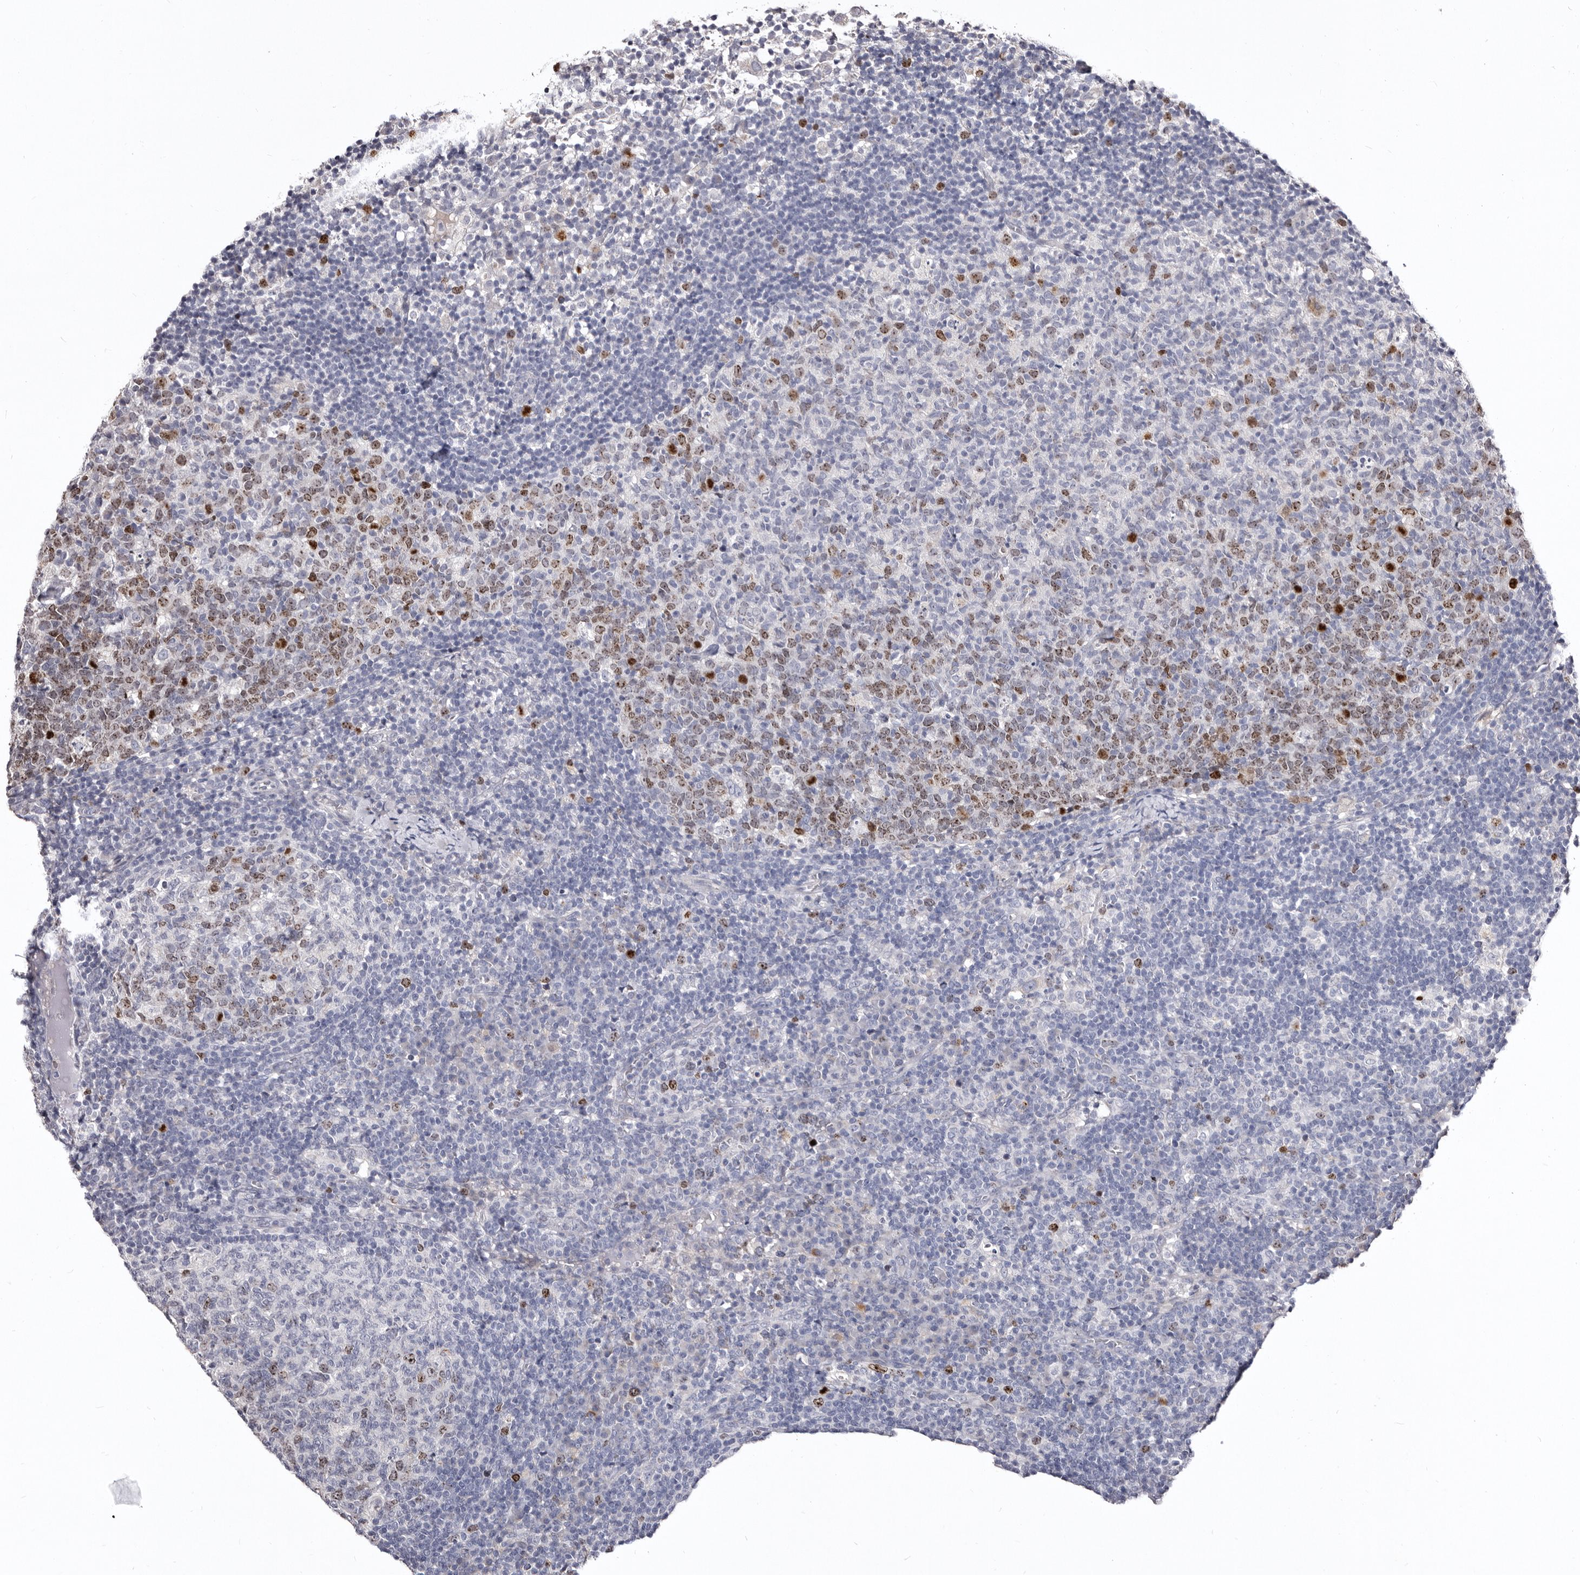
{"staining": {"intensity": "moderate", "quantity": "25%-75%", "location": "nuclear"}, "tissue": "lymph node", "cell_type": "Germinal center cells", "image_type": "normal", "snomed": [{"axis": "morphology", "description": "Normal tissue, NOS"}, {"axis": "morphology", "description": "Inflammation, NOS"}, {"axis": "topography", "description": "Lymph node"}], "caption": "Immunohistochemistry (DAB) staining of benign human lymph node displays moderate nuclear protein positivity in about 25%-75% of germinal center cells.", "gene": "CDCA8", "patient": {"sex": "male", "age": 55}}